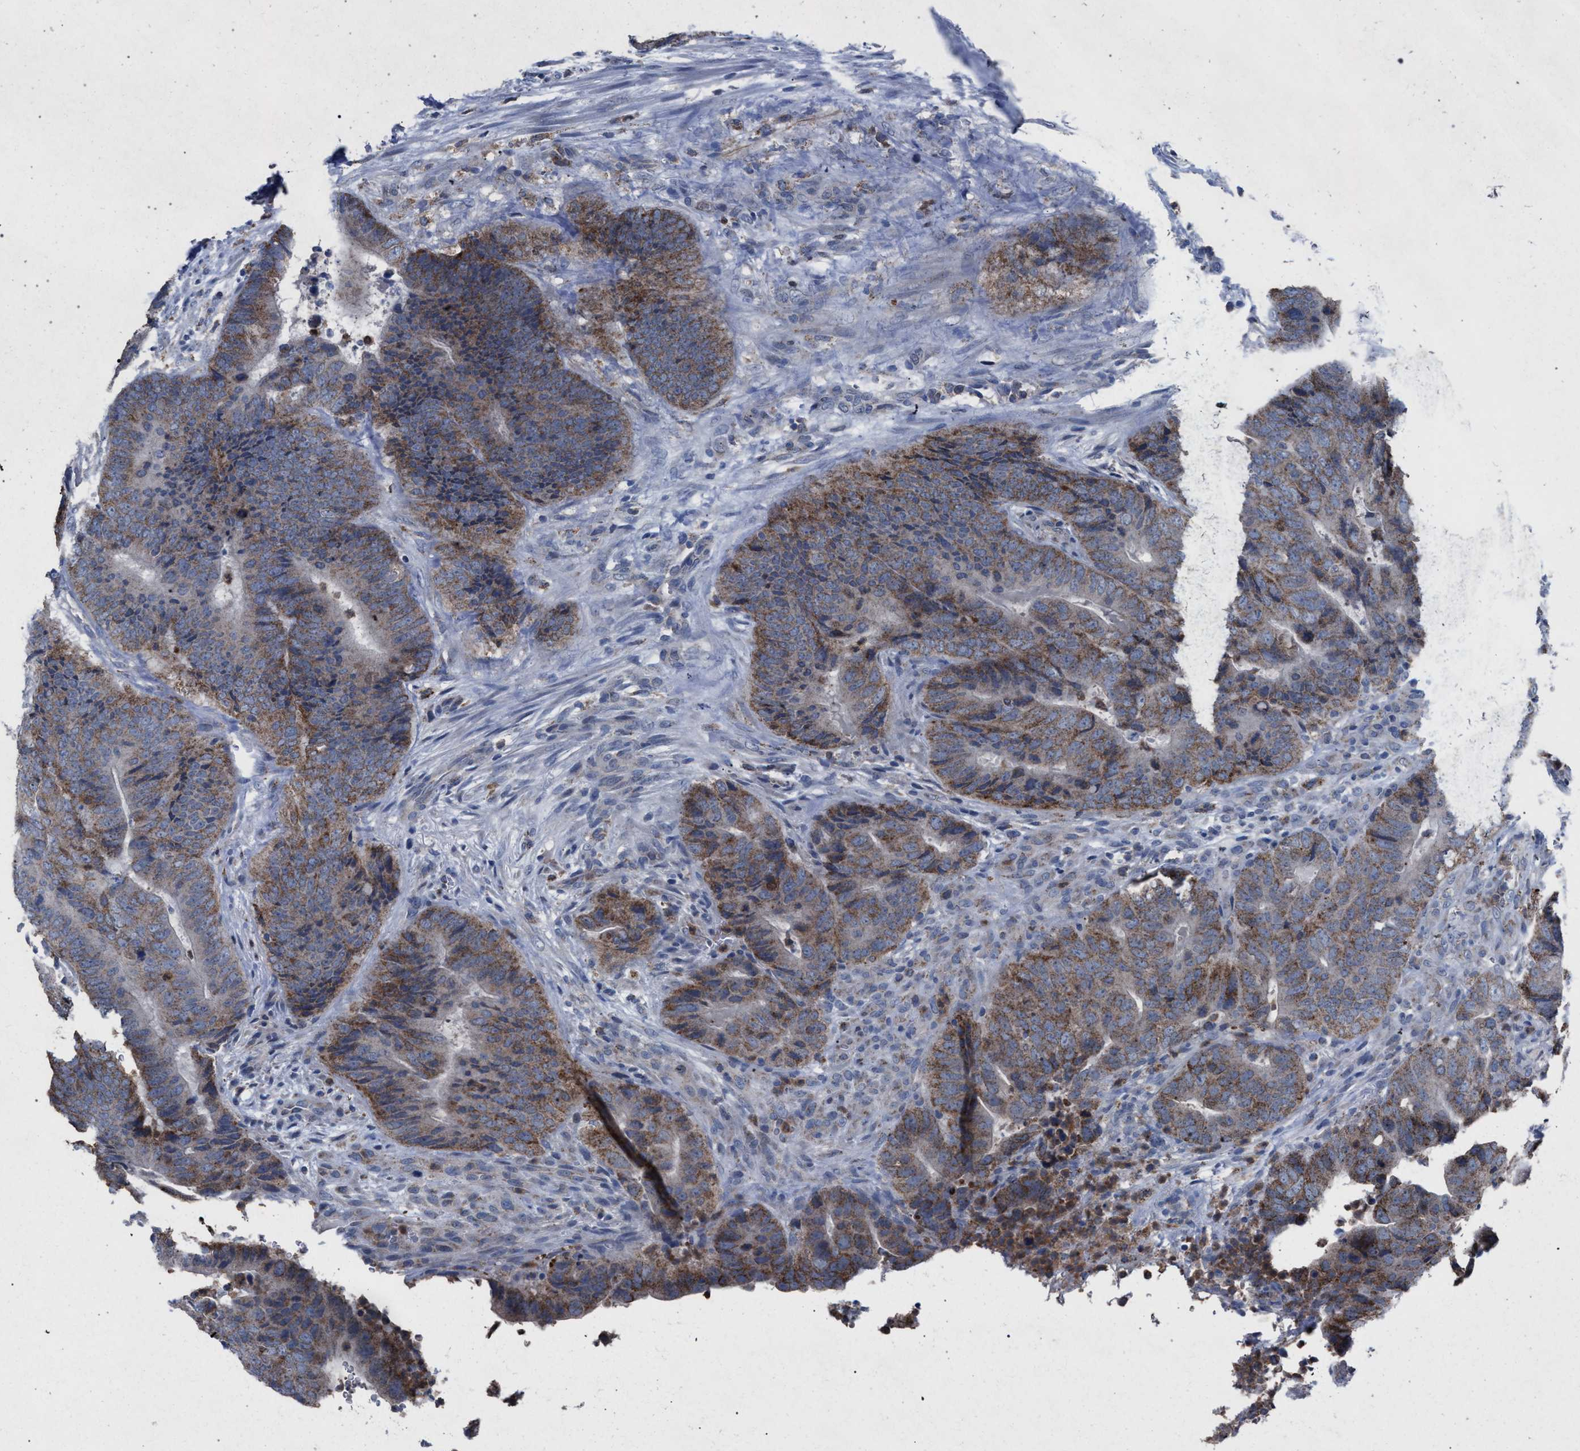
{"staining": {"intensity": "weak", "quantity": ">75%", "location": "cytoplasmic/membranous"}, "tissue": "colorectal cancer", "cell_type": "Tumor cells", "image_type": "cancer", "snomed": [{"axis": "morphology", "description": "Adenocarcinoma, NOS"}, {"axis": "topography", "description": "Colon"}], "caption": "Brown immunohistochemical staining in human colorectal adenocarcinoma demonstrates weak cytoplasmic/membranous staining in about >75% of tumor cells. Ihc stains the protein in brown and the nuclei are stained blue.", "gene": "HSD17B4", "patient": {"sex": "male", "age": 56}}